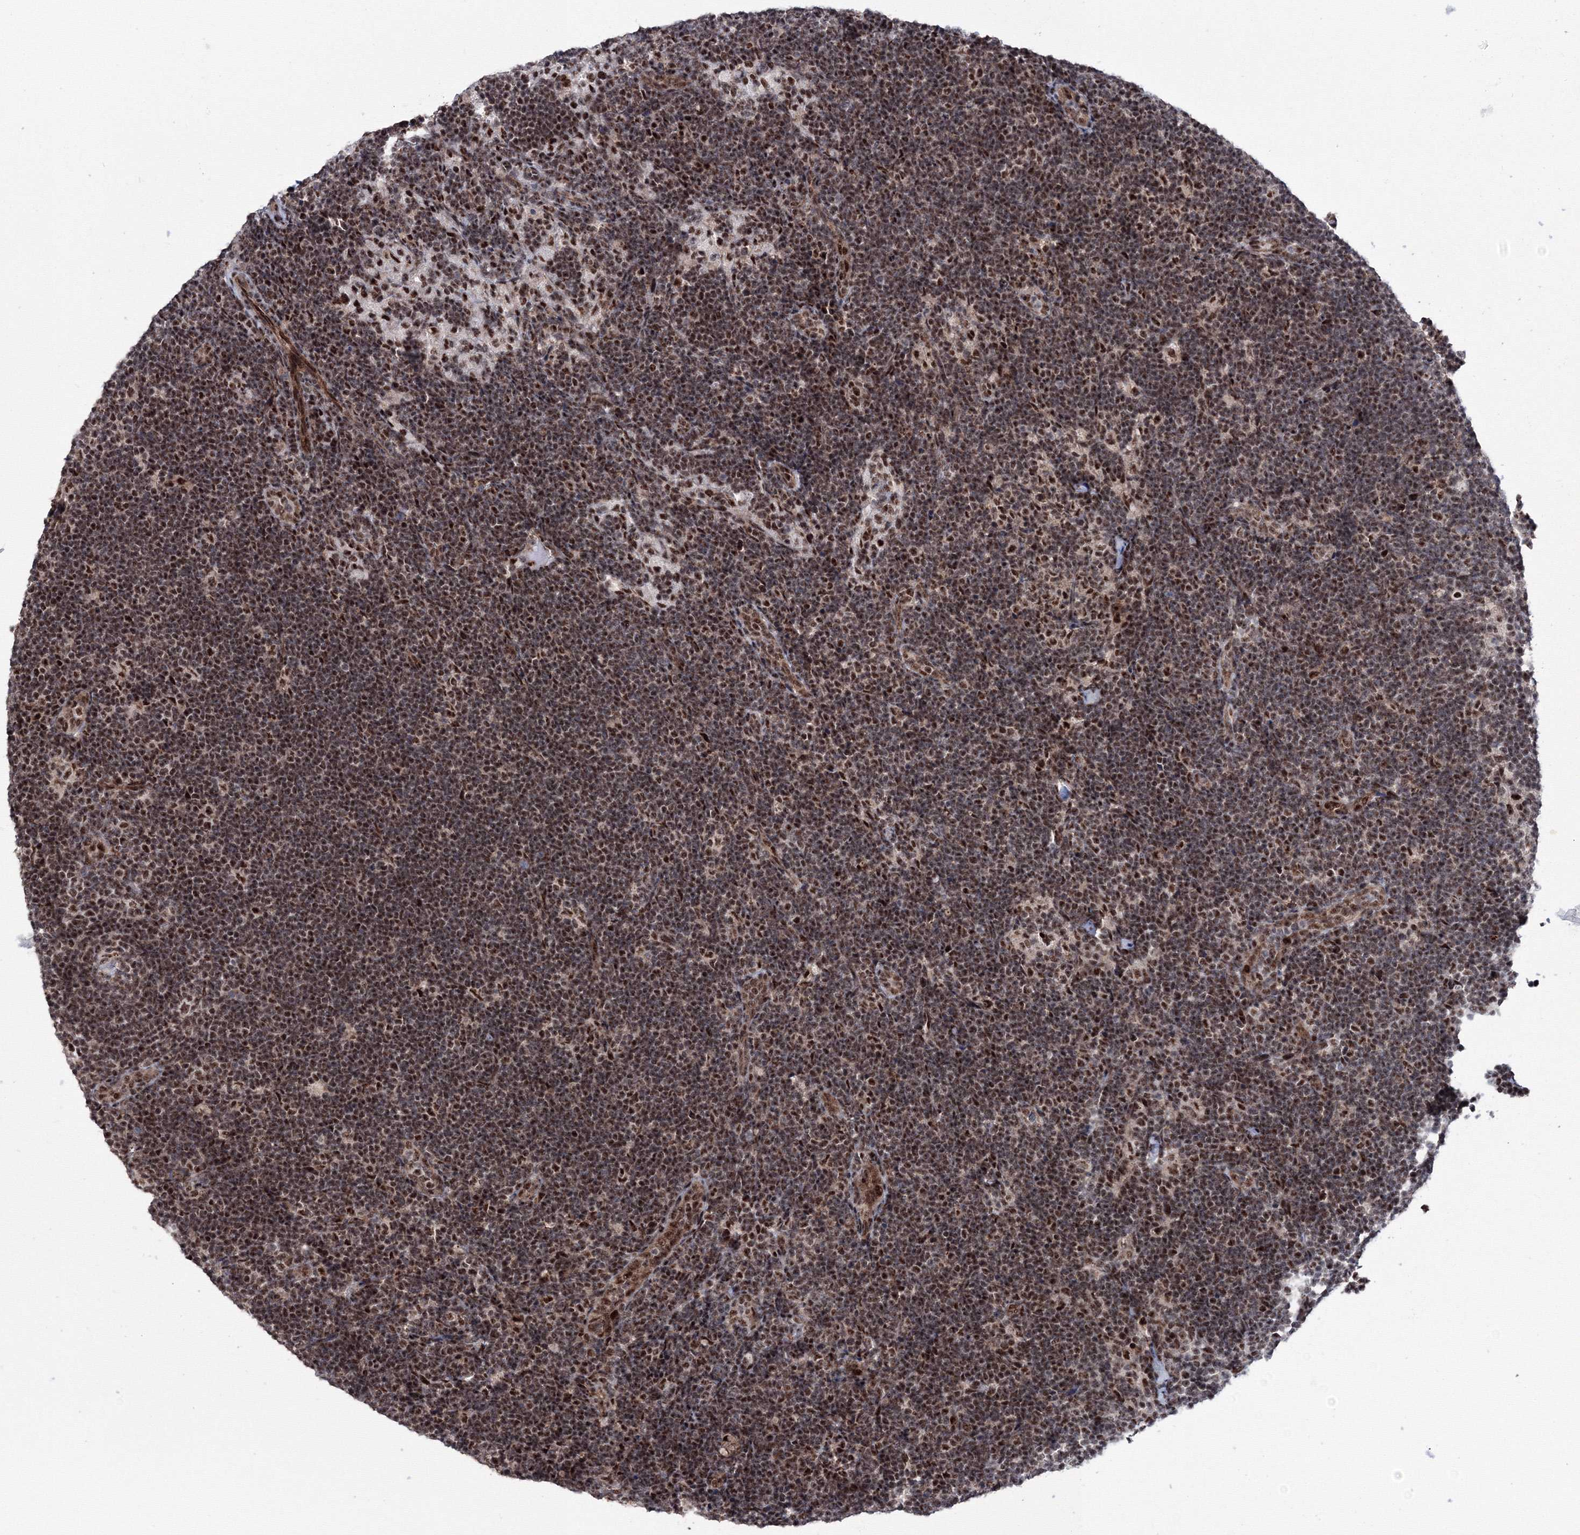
{"staining": {"intensity": "moderate", "quantity": "25%-75%", "location": "nuclear"}, "tissue": "lymph node", "cell_type": "Germinal center cells", "image_type": "normal", "snomed": [{"axis": "morphology", "description": "Normal tissue, NOS"}, {"axis": "topography", "description": "Lymph node"}], "caption": "Immunohistochemistry image of unremarkable lymph node: lymph node stained using immunohistochemistry (IHC) reveals medium levels of moderate protein expression localized specifically in the nuclear of germinal center cells, appearing as a nuclear brown color.", "gene": "TATDN2", "patient": {"sex": "female", "age": 22}}